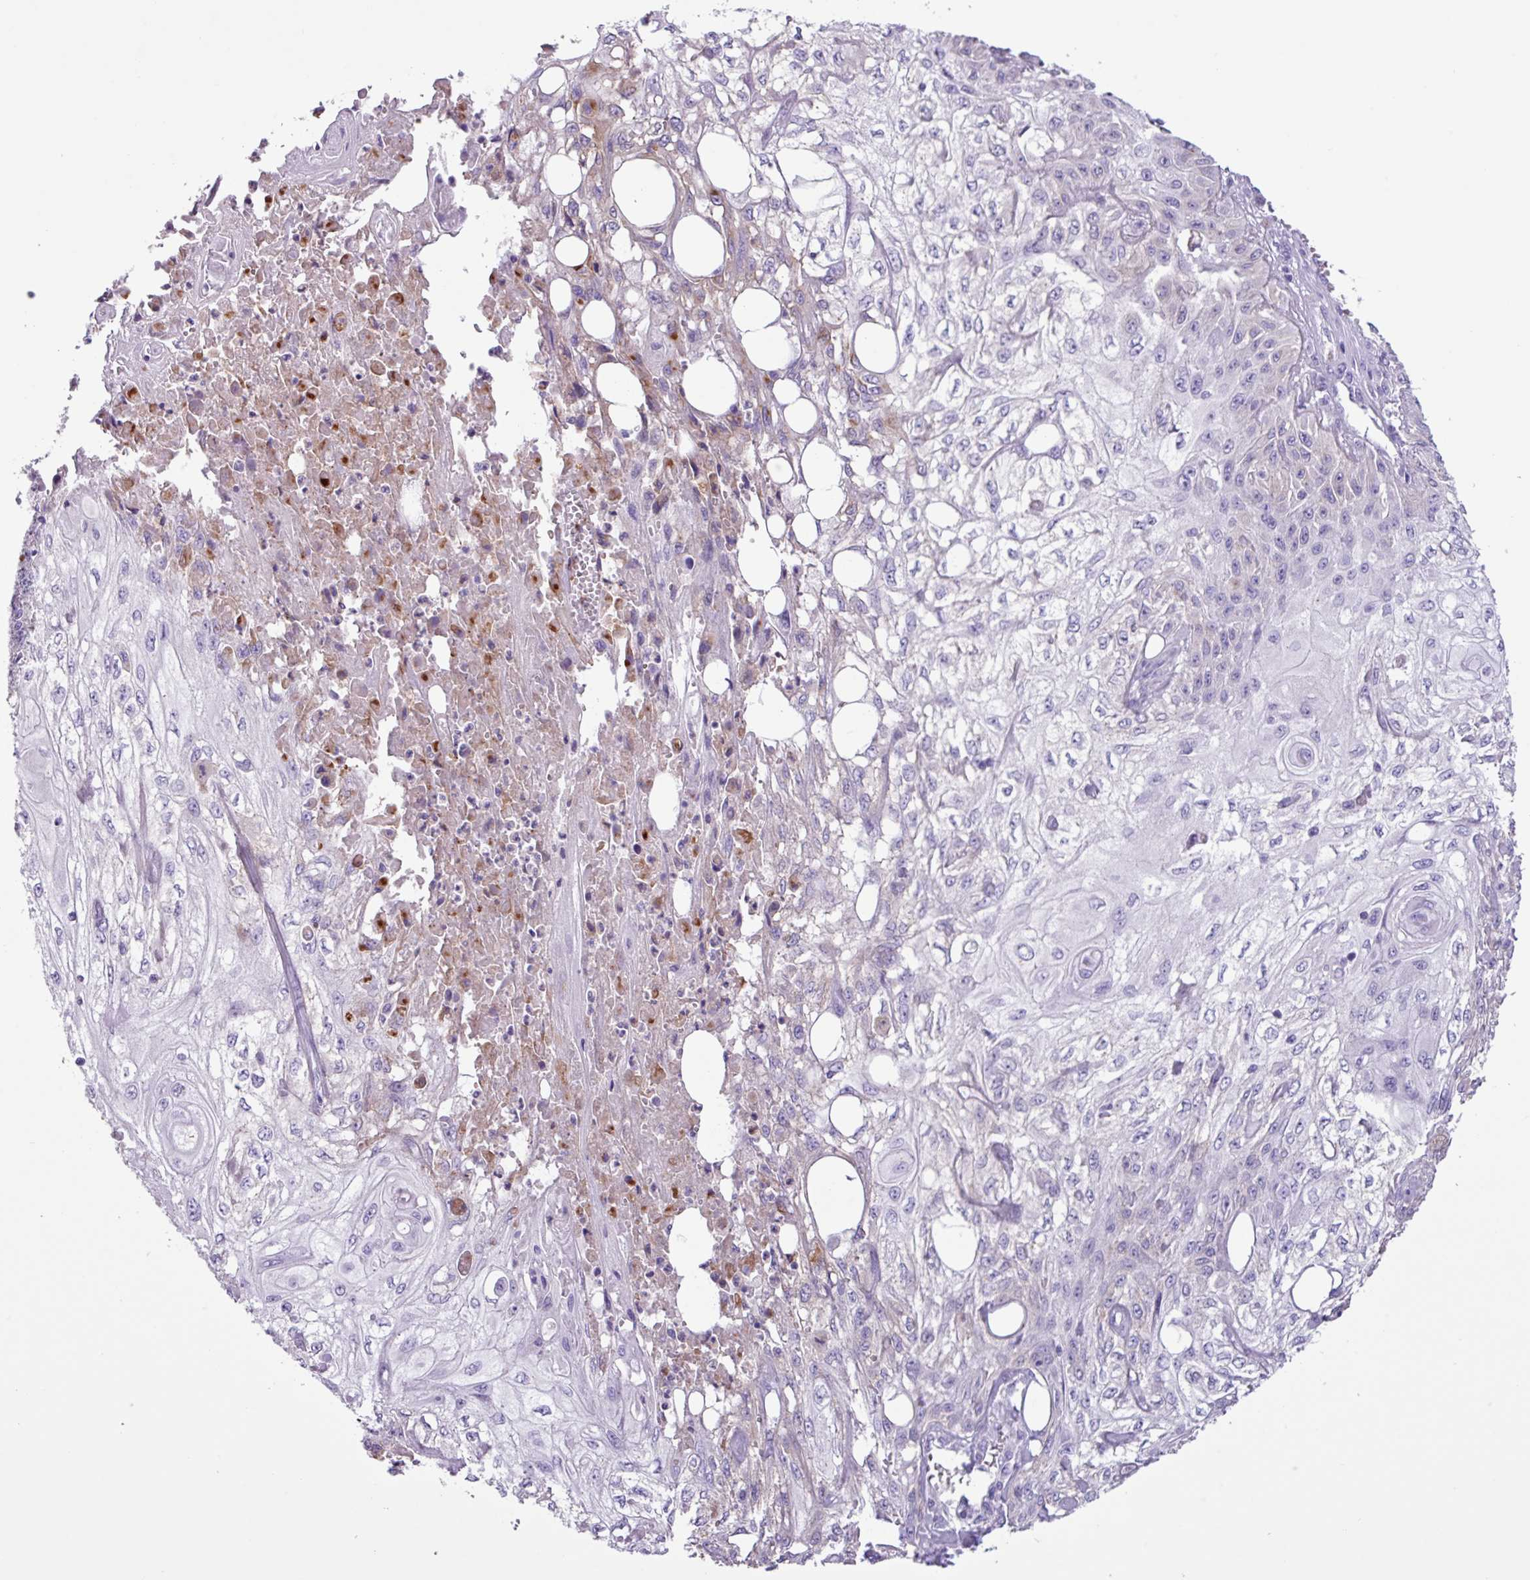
{"staining": {"intensity": "negative", "quantity": "none", "location": "none"}, "tissue": "skin cancer", "cell_type": "Tumor cells", "image_type": "cancer", "snomed": [{"axis": "morphology", "description": "Squamous cell carcinoma, NOS"}, {"axis": "morphology", "description": "Squamous cell carcinoma, metastatic, NOS"}, {"axis": "topography", "description": "Skin"}, {"axis": "topography", "description": "Lymph node"}], "caption": "Micrograph shows no significant protein expression in tumor cells of metastatic squamous cell carcinoma (skin). (Stains: DAB (3,3'-diaminobenzidine) immunohistochemistry with hematoxylin counter stain, Microscopy: brightfield microscopy at high magnification).", "gene": "CYSTM1", "patient": {"sex": "male", "age": 75}}